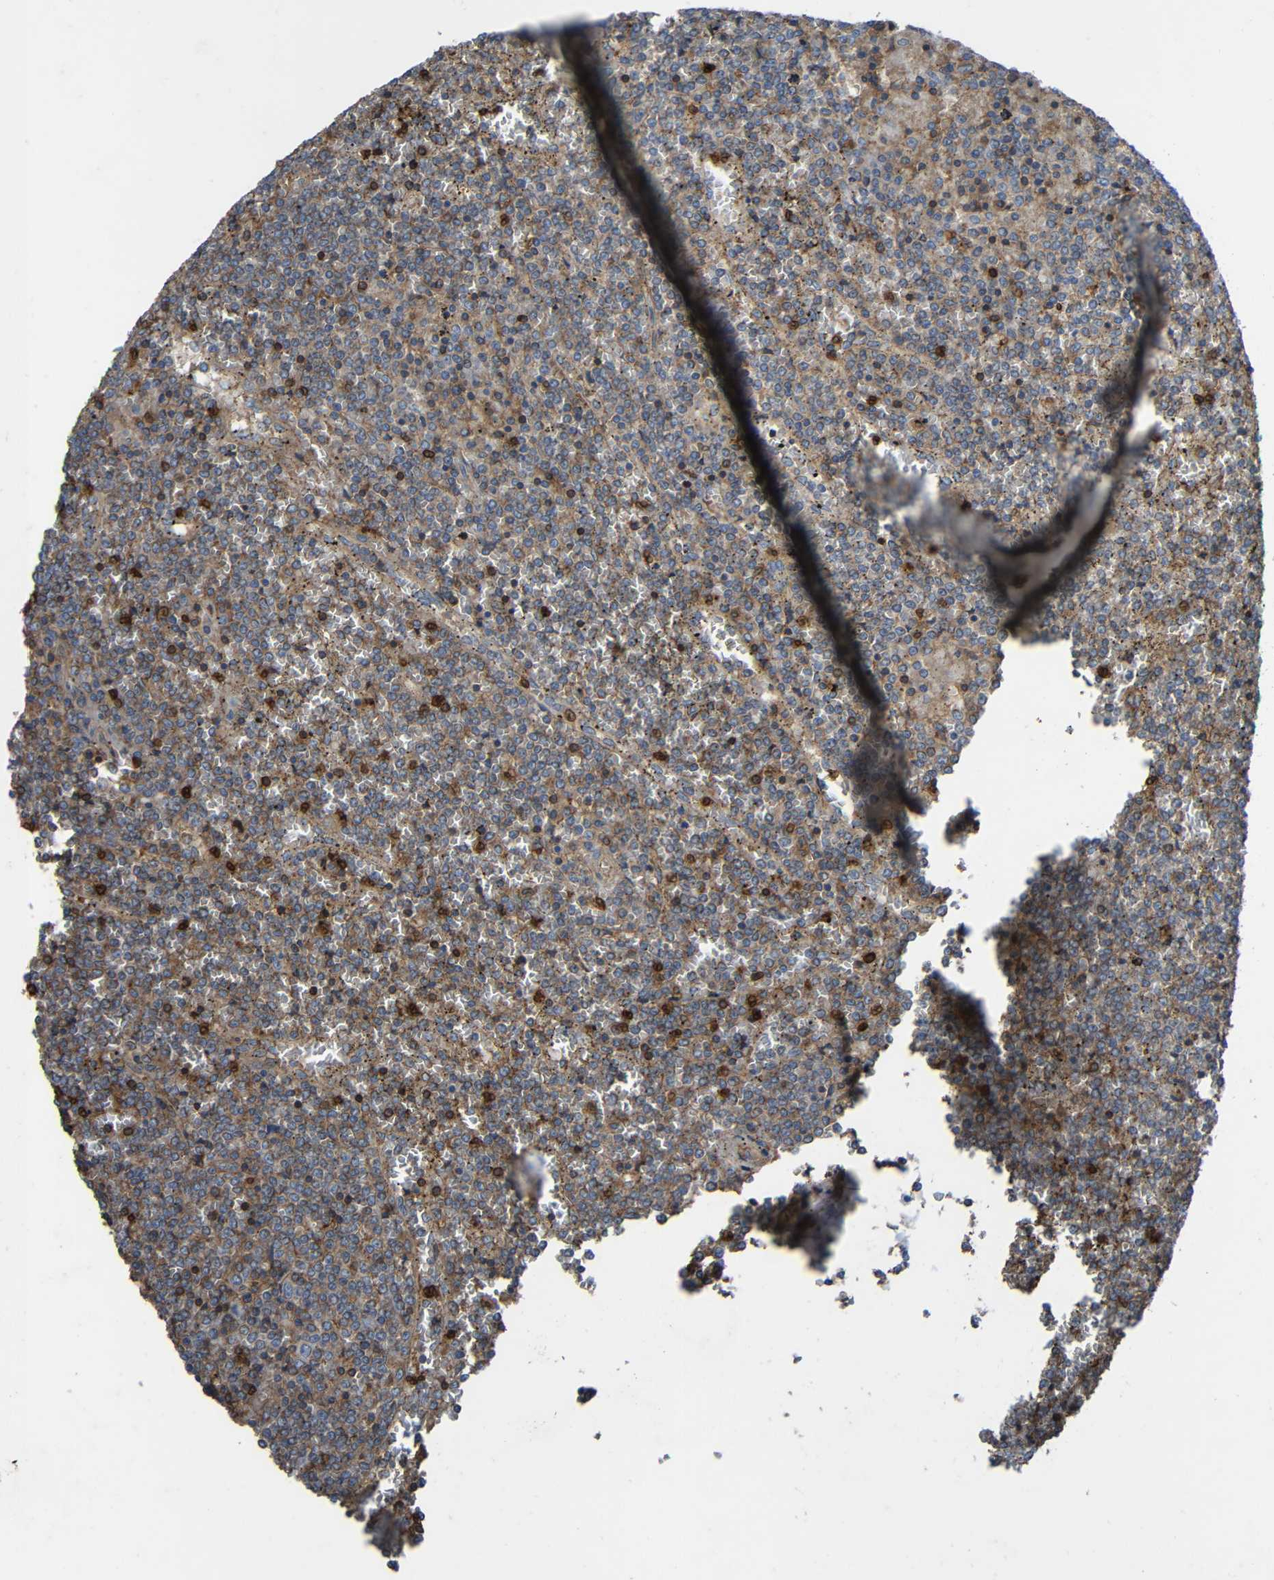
{"staining": {"intensity": "moderate", "quantity": "25%-75%", "location": "cytoplasmic/membranous"}, "tissue": "lymphoma", "cell_type": "Tumor cells", "image_type": "cancer", "snomed": [{"axis": "morphology", "description": "Malignant lymphoma, non-Hodgkin's type, Low grade"}, {"axis": "topography", "description": "Spleen"}], "caption": "Malignant lymphoma, non-Hodgkin's type (low-grade) tissue exhibits moderate cytoplasmic/membranous expression in about 25%-75% of tumor cells Using DAB (brown) and hematoxylin (blue) stains, captured at high magnification using brightfield microscopy.", "gene": "TREM2", "patient": {"sex": "female", "age": 19}}